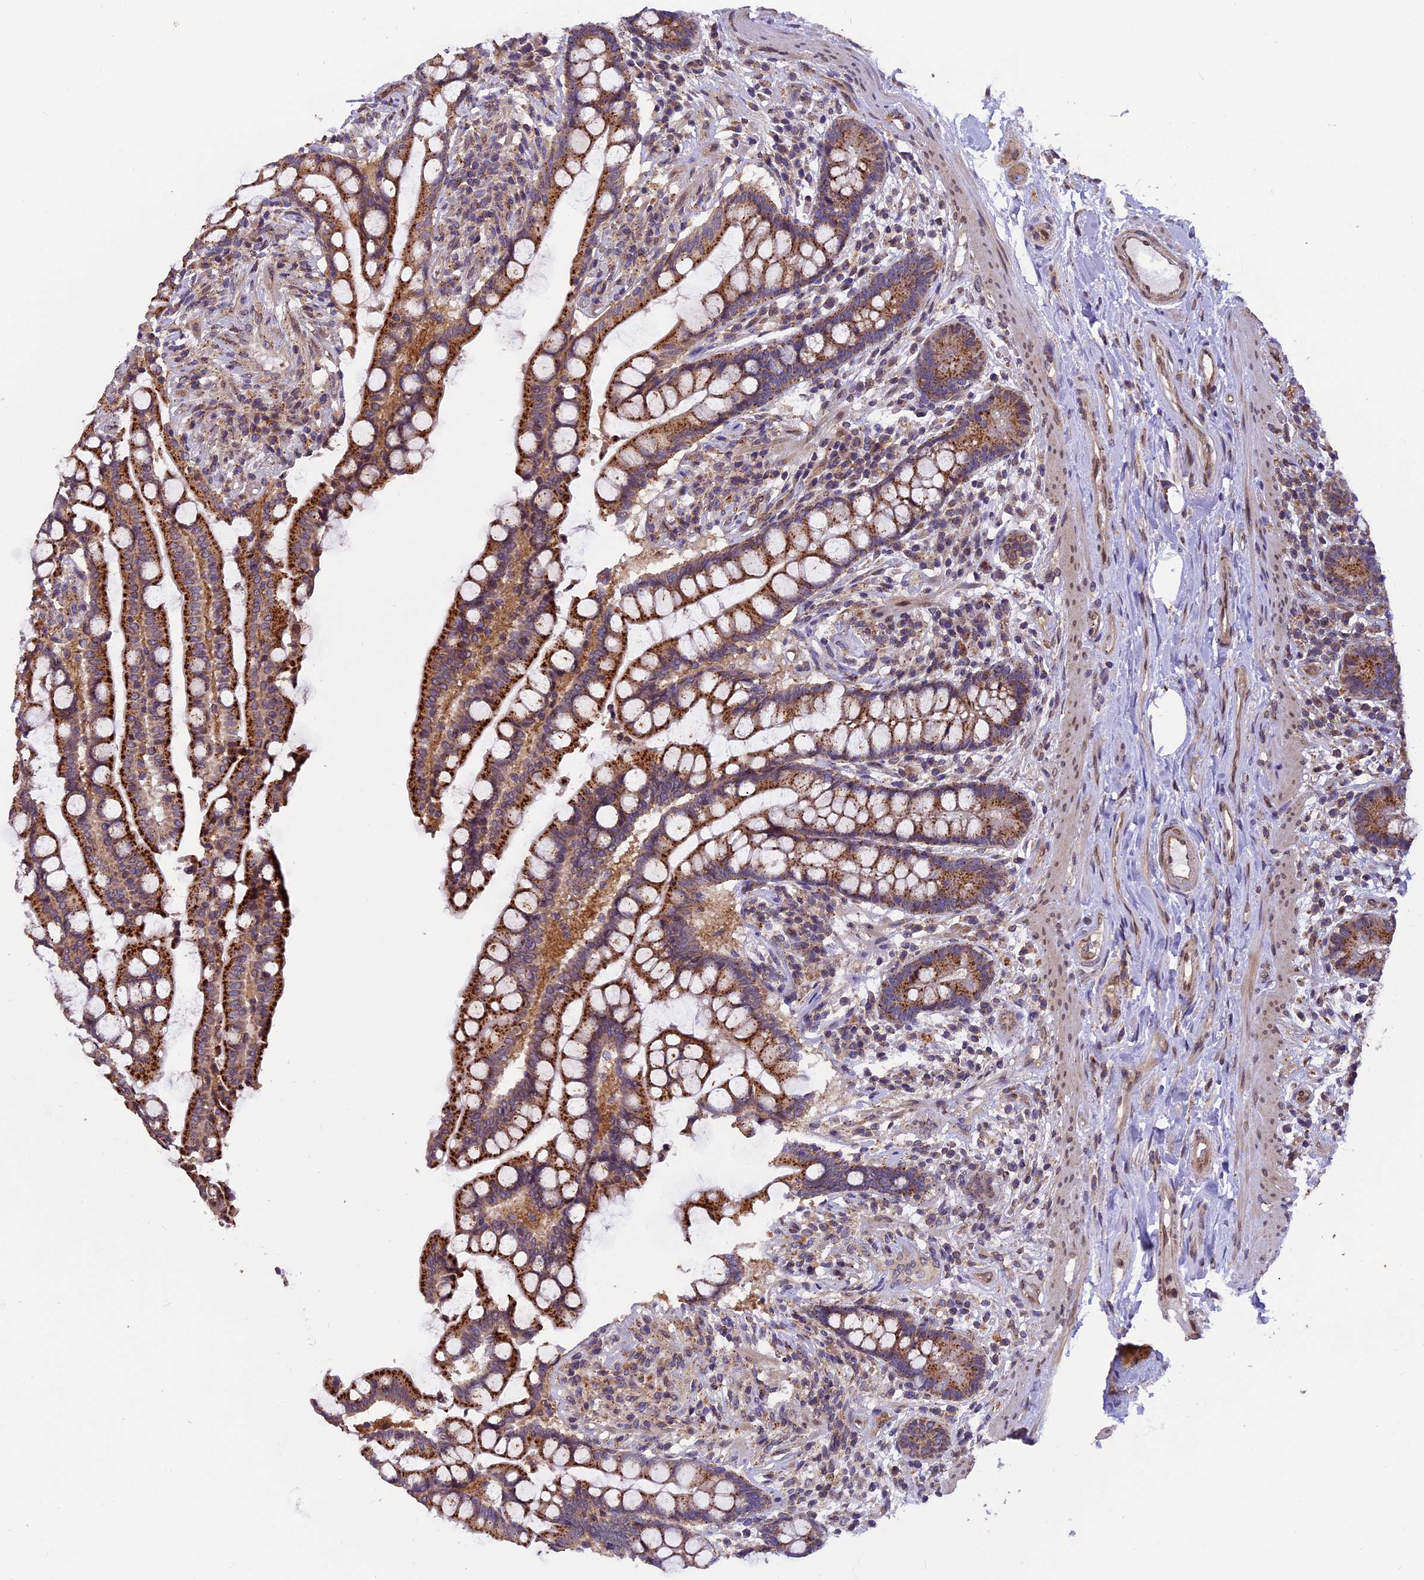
{"staining": {"intensity": "weak", "quantity": "25%-75%", "location": "cytoplasmic/membranous"}, "tissue": "colon", "cell_type": "Endothelial cells", "image_type": "normal", "snomed": [{"axis": "morphology", "description": "Normal tissue, NOS"}, {"axis": "topography", "description": "Colon"}], "caption": "A brown stain highlights weak cytoplasmic/membranous expression of a protein in endothelial cells of unremarkable human colon.", "gene": "CHMP2A", "patient": {"sex": "male", "age": 73}}